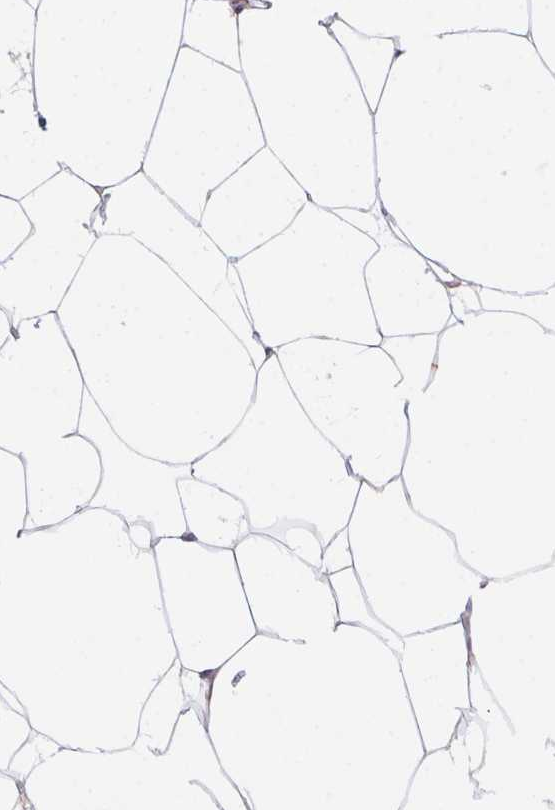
{"staining": {"intensity": "negative", "quantity": "none", "location": "none"}, "tissue": "breast", "cell_type": "Adipocytes", "image_type": "normal", "snomed": [{"axis": "morphology", "description": "Normal tissue, NOS"}, {"axis": "topography", "description": "Breast"}], "caption": "The image shows no staining of adipocytes in unremarkable breast. (IHC, brightfield microscopy, high magnification).", "gene": "BATF2", "patient": {"sex": "female", "age": 32}}